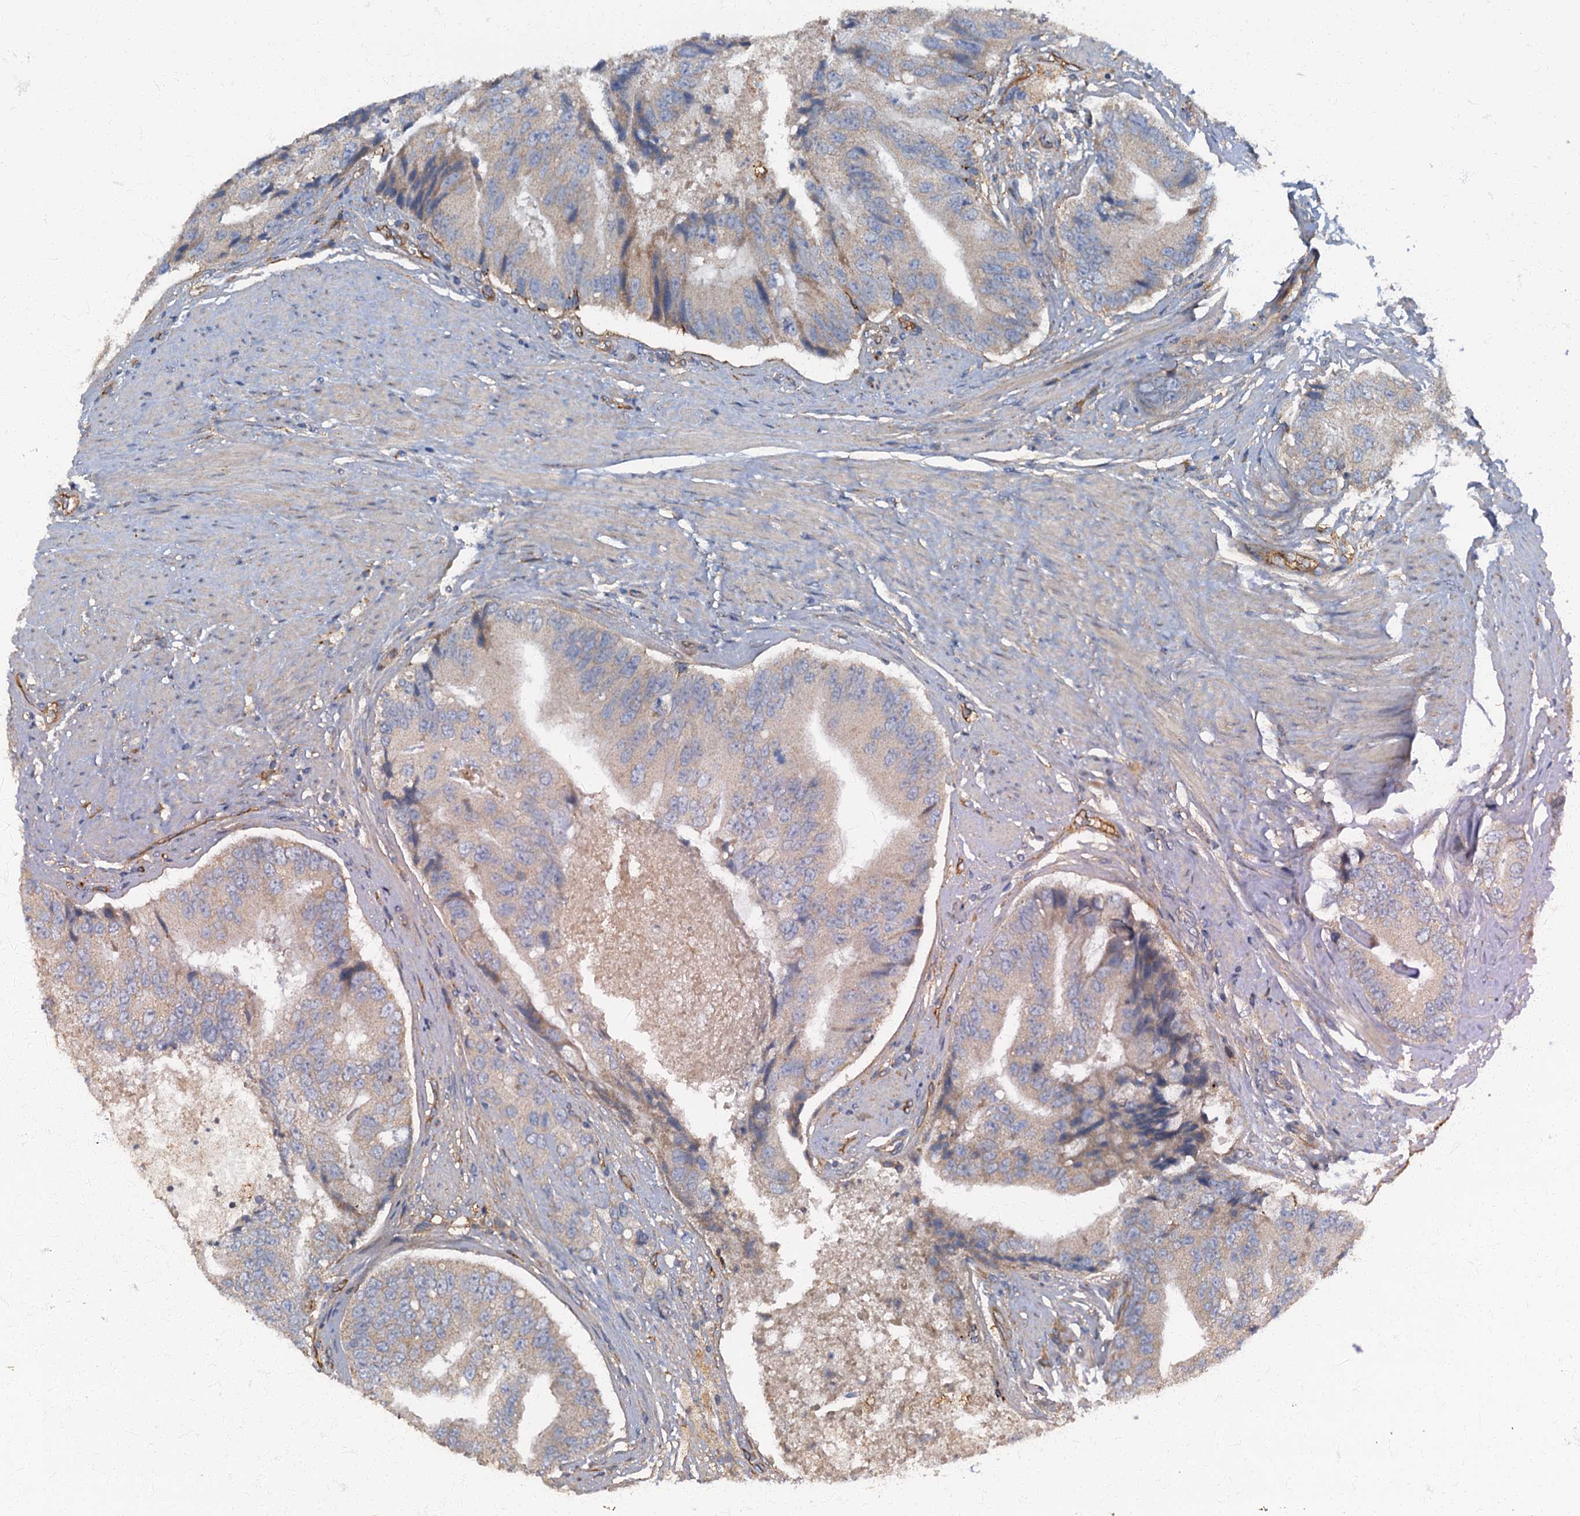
{"staining": {"intensity": "negative", "quantity": "none", "location": "none"}, "tissue": "prostate cancer", "cell_type": "Tumor cells", "image_type": "cancer", "snomed": [{"axis": "morphology", "description": "Adenocarcinoma, High grade"}, {"axis": "topography", "description": "Prostate"}], "caption": "Immunohistochemistry photomicrograph of human prostate high-grade adenocarcinoma stained for a protein (brown), which reveals no expression in tumor cells.", "gene": "ARL11", "patient": {"sex": "male", "age": 70}}